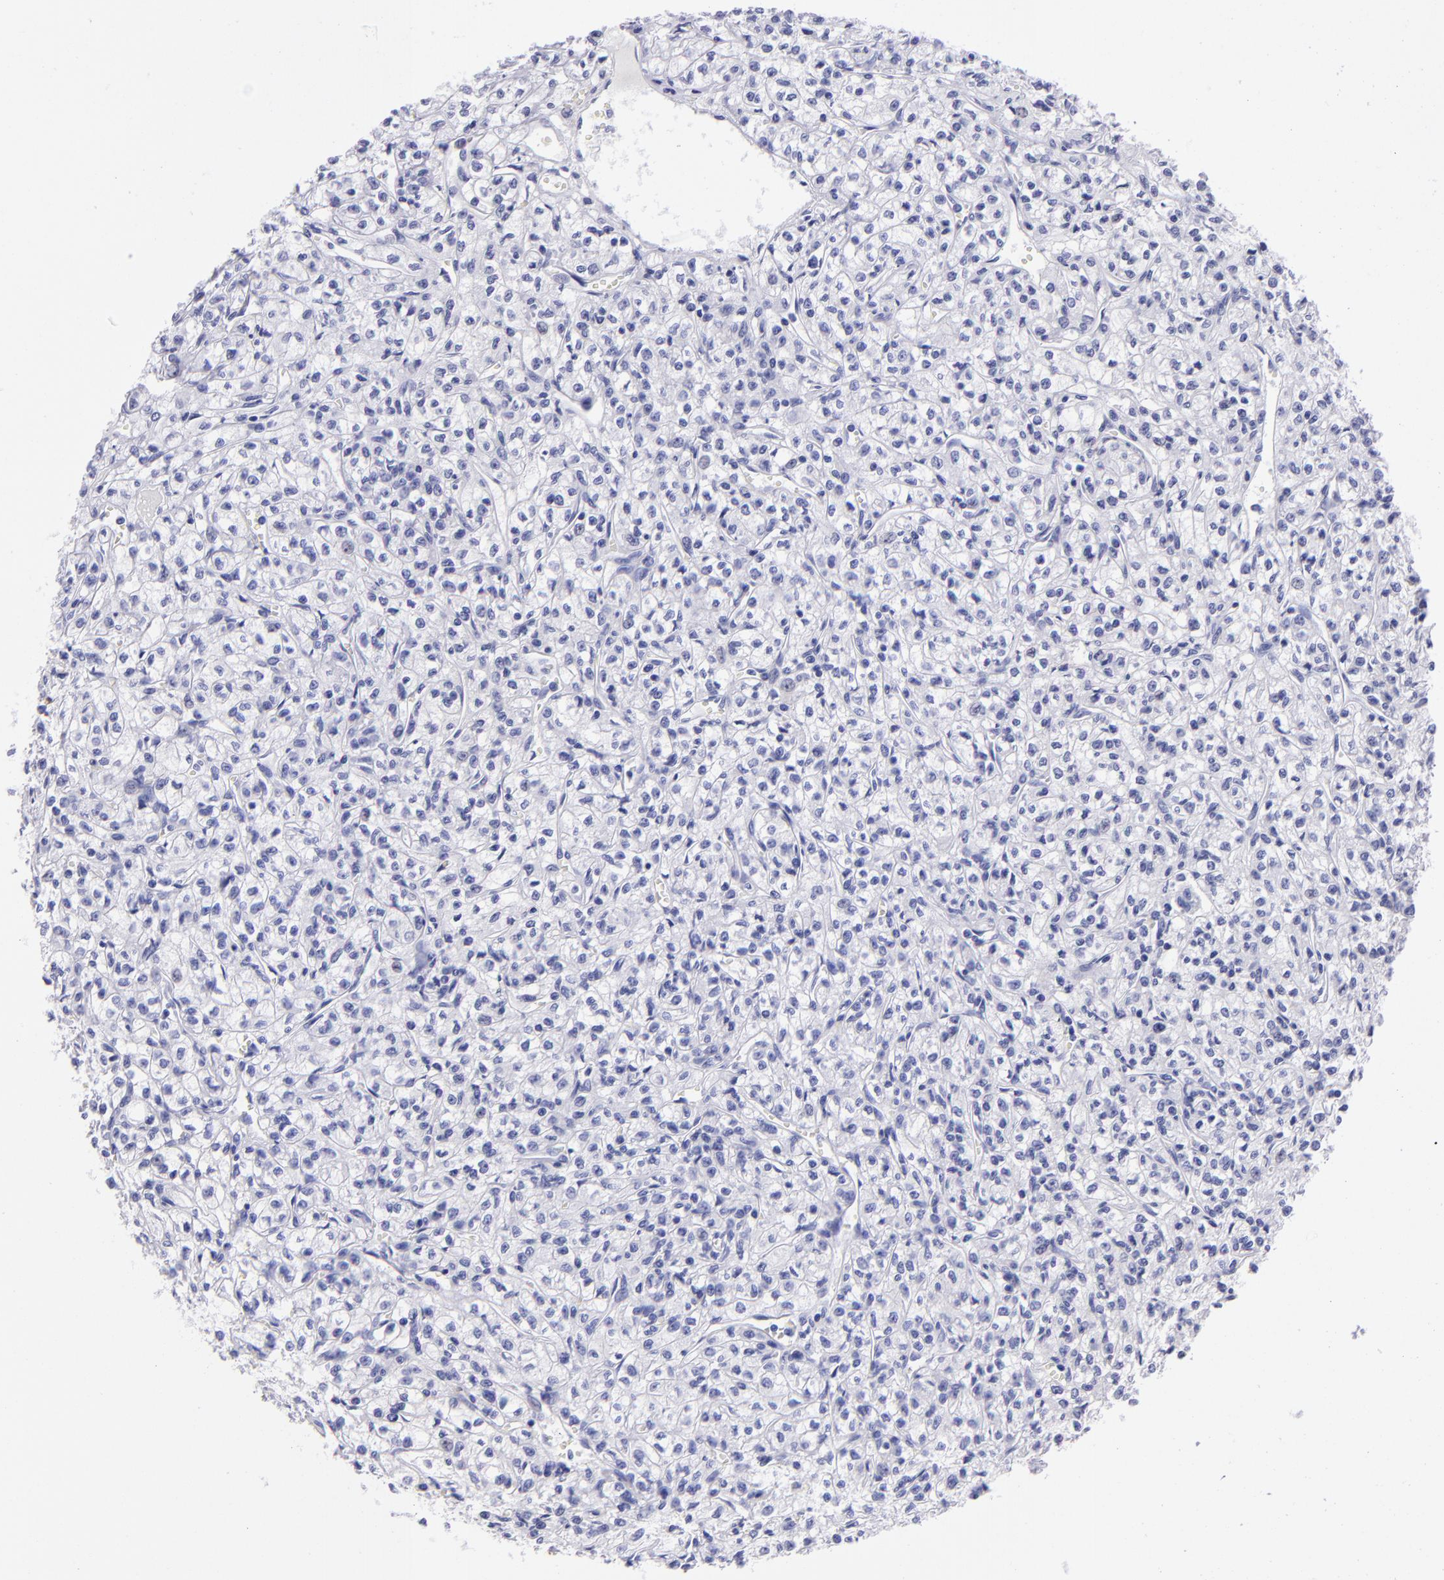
{"staining": {"intensity": "negative", "quantity": "none", "location": "none"}, "tissue": "renal cancer", "cell_type": "Tumor cells", "image_type": "cancer", "snomed": [{"axis": "morphology", "description": "Adenocarcinoma, NOS"}, {"axis": "topography", "description": "Kidney"}], "caption": "Immunohistochemistry image of neoplastic tissue: human renal cancer (adenocarcinoma) stained with DAB (3,3'-diaminobenzidine) reveals no significant protein positivity in tumor cells.", "gene": "TYRP1", "patient": {"sex": "male", "age": 61}}